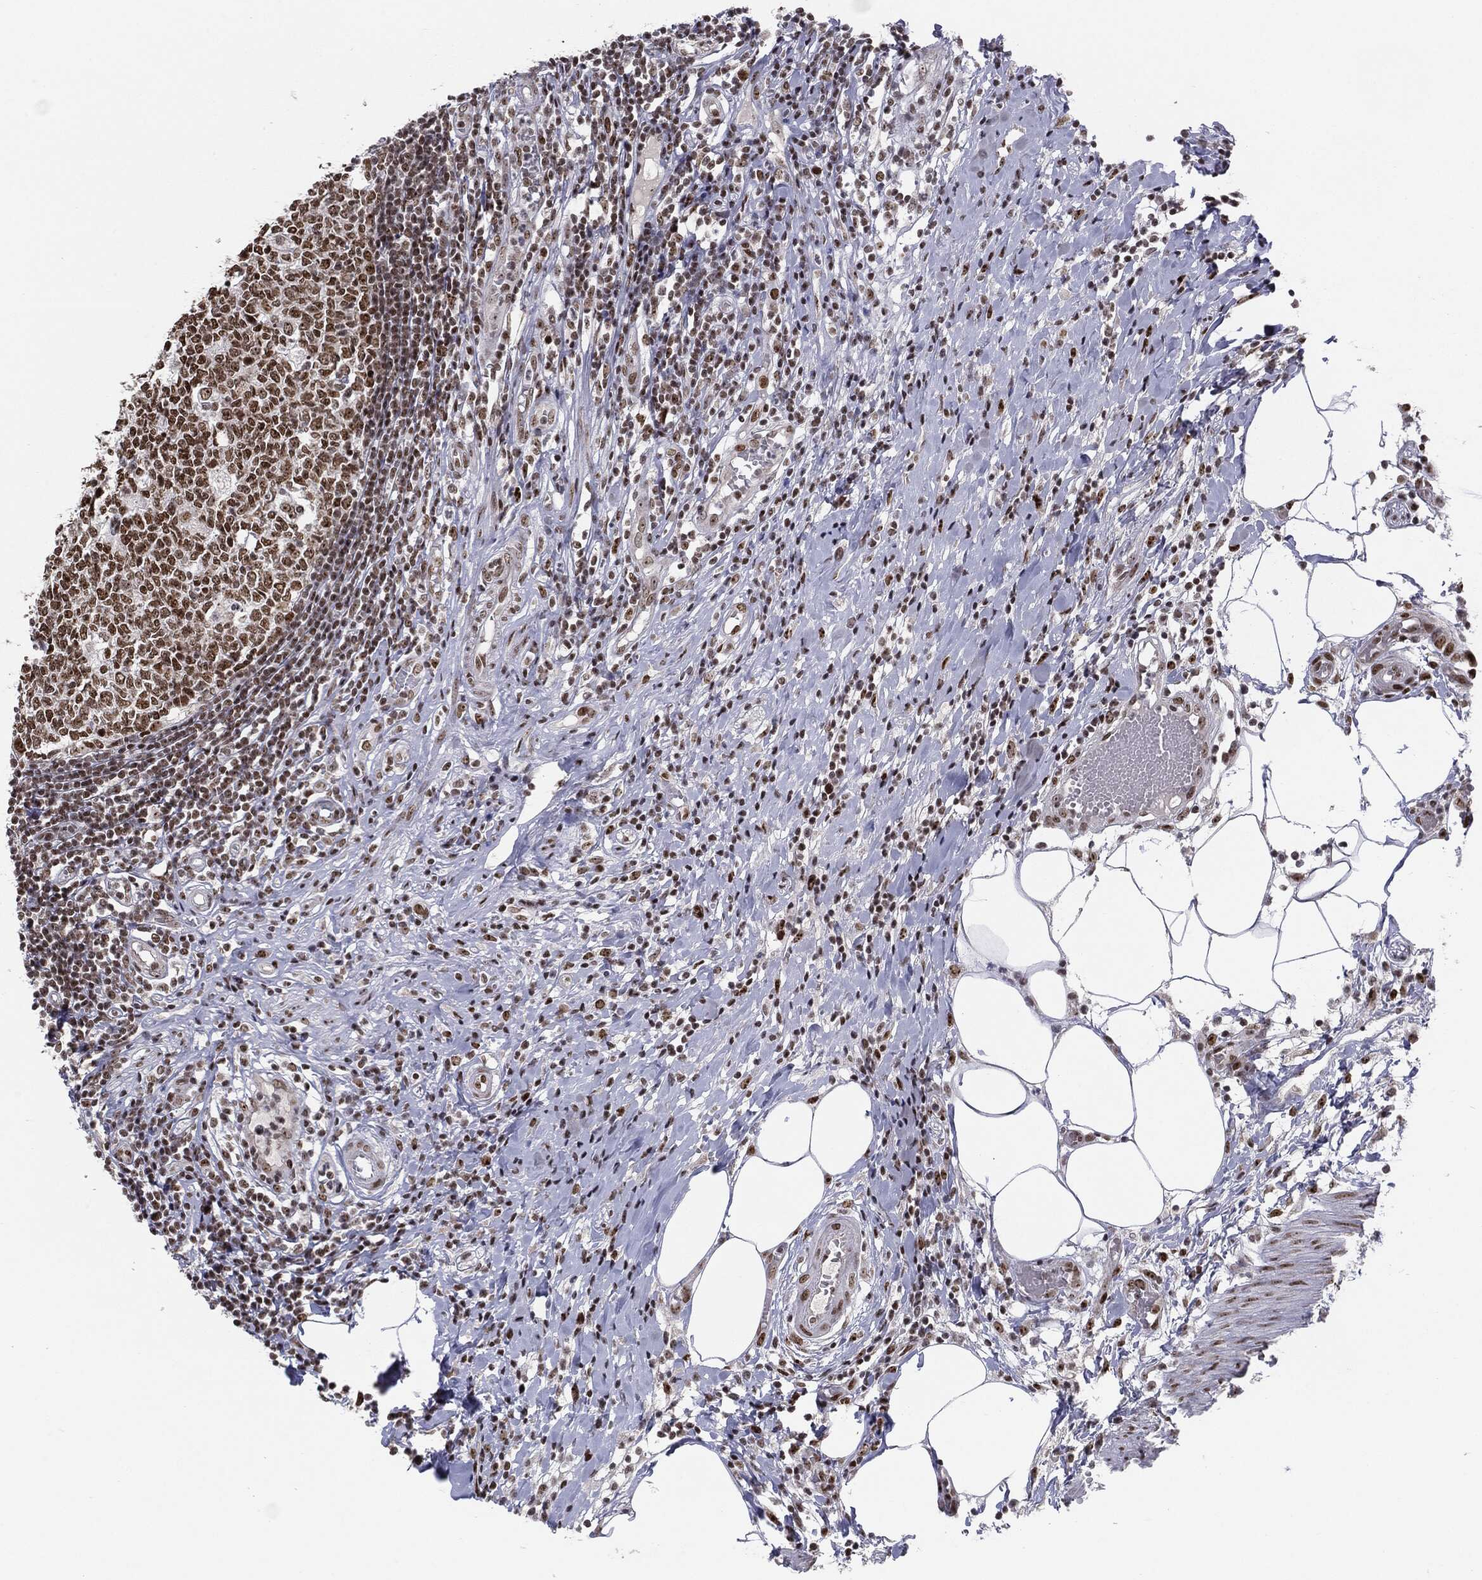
{"staining": {"intensity": "strong", "quantity": "25%-75%", "location": "nuclear"}, "tissue": "appendix", "cell_type": "Glandular cells", "image_type": "normal", "snomed": [{"axis": "morphology", "description": "Normal tissue, NOS"}, {"axis": "morphology", "description": "Inflammation, NOS"}, {"axis": "topography", "description": "Appendix"}], "caption": "About 25%-75% of glandular cells in benign appendix reveal strong nuclear protein staining as visualized by brown immunohistochemical staining.", "gene": "MDC1", "patient": {"sex": "male", "age": 16}}